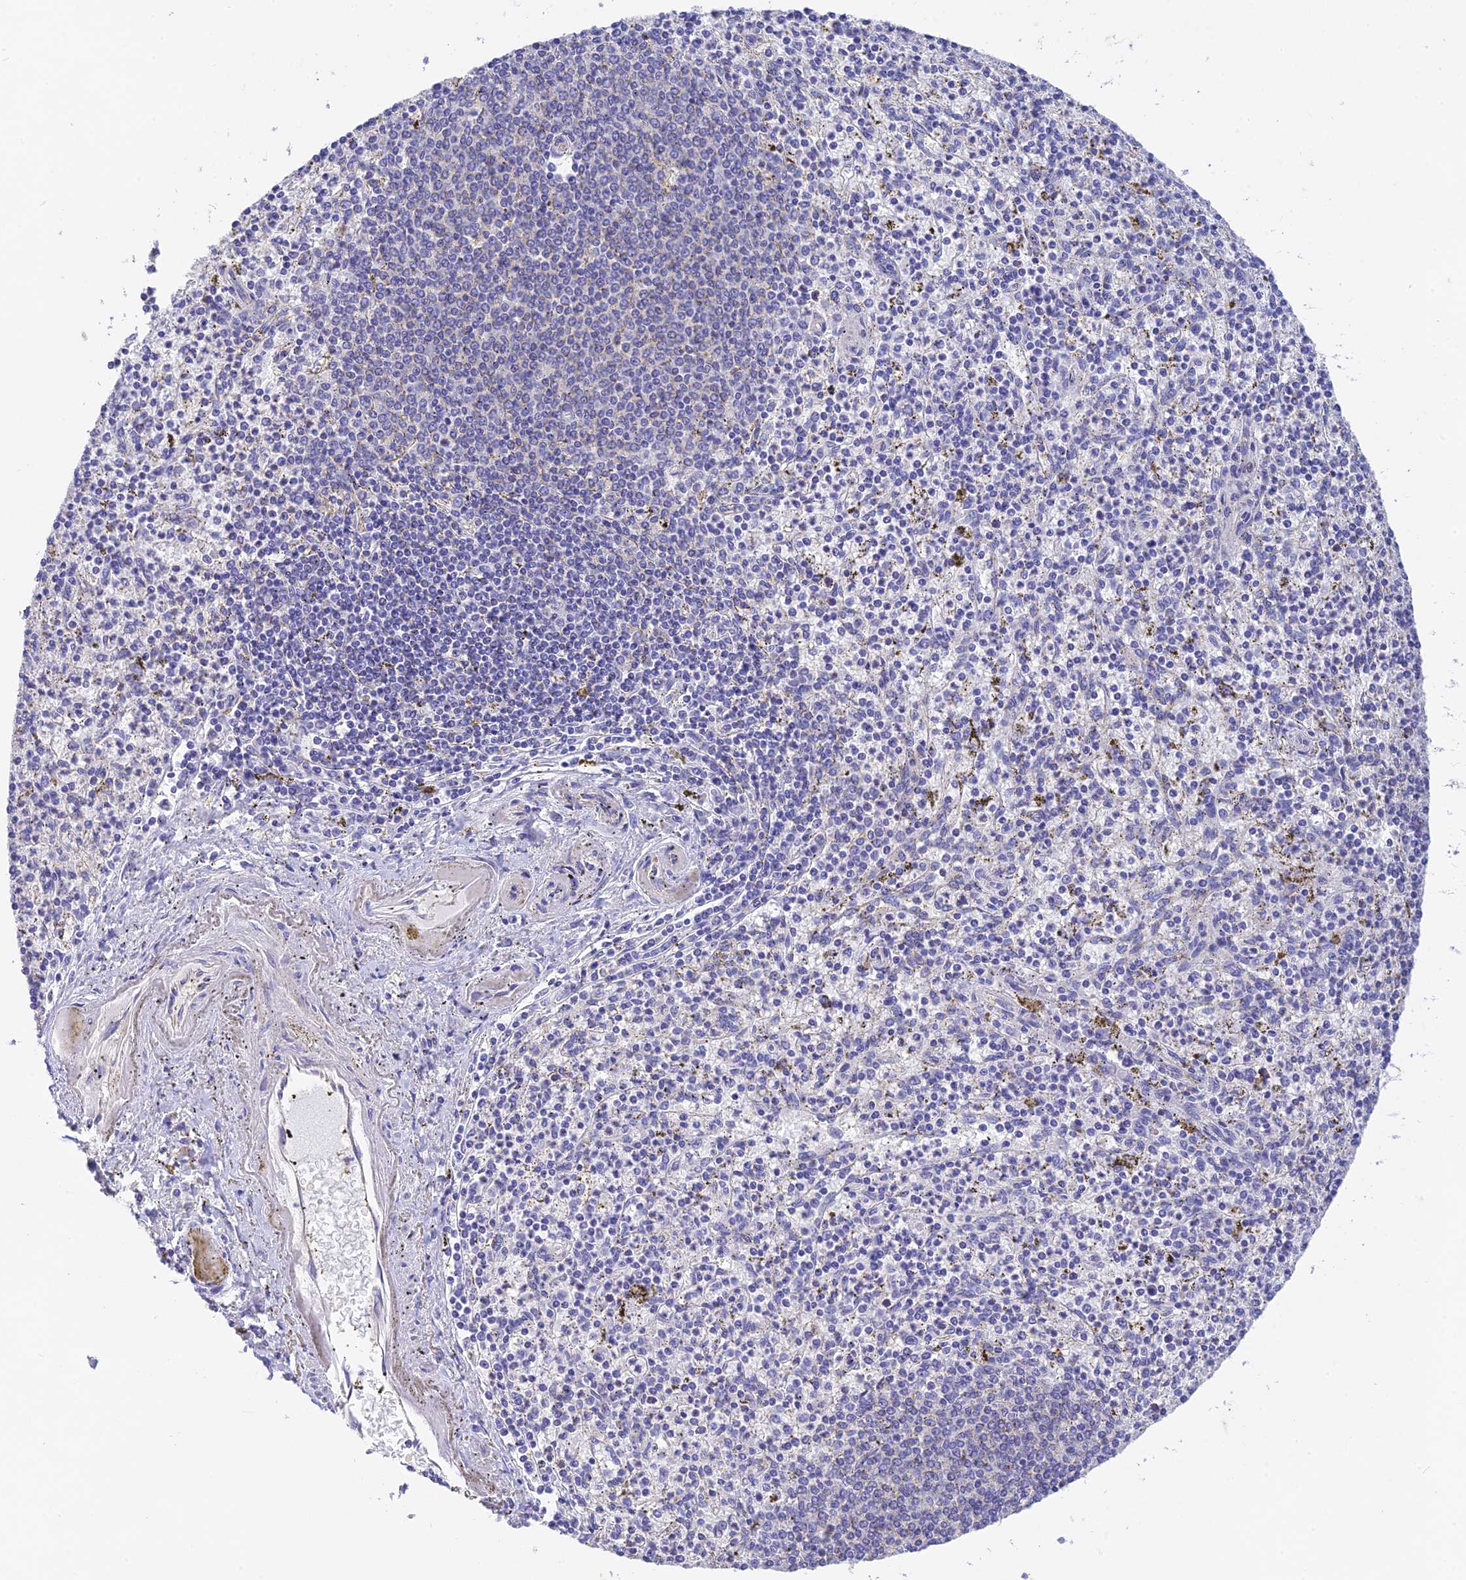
{"staining": {"intensity": "negative", "quantity": "none", "location": "none"}, "tissue": "spleen", "cell_type": "Cells in red pulp", "image_type": "normal", "snomed": [{"axis": "morphology", "description": "Normal tissue, NOS"}, {"axis": "topography", "description": "Spleen"}], "caption": "Spleen was stained to show a protein in brown. There is no significant expression in cells in red pulp. (DAB IHC, high magnification).", "gene": "HSD17B2", "patient": {"sex": "male", "age": 72}}